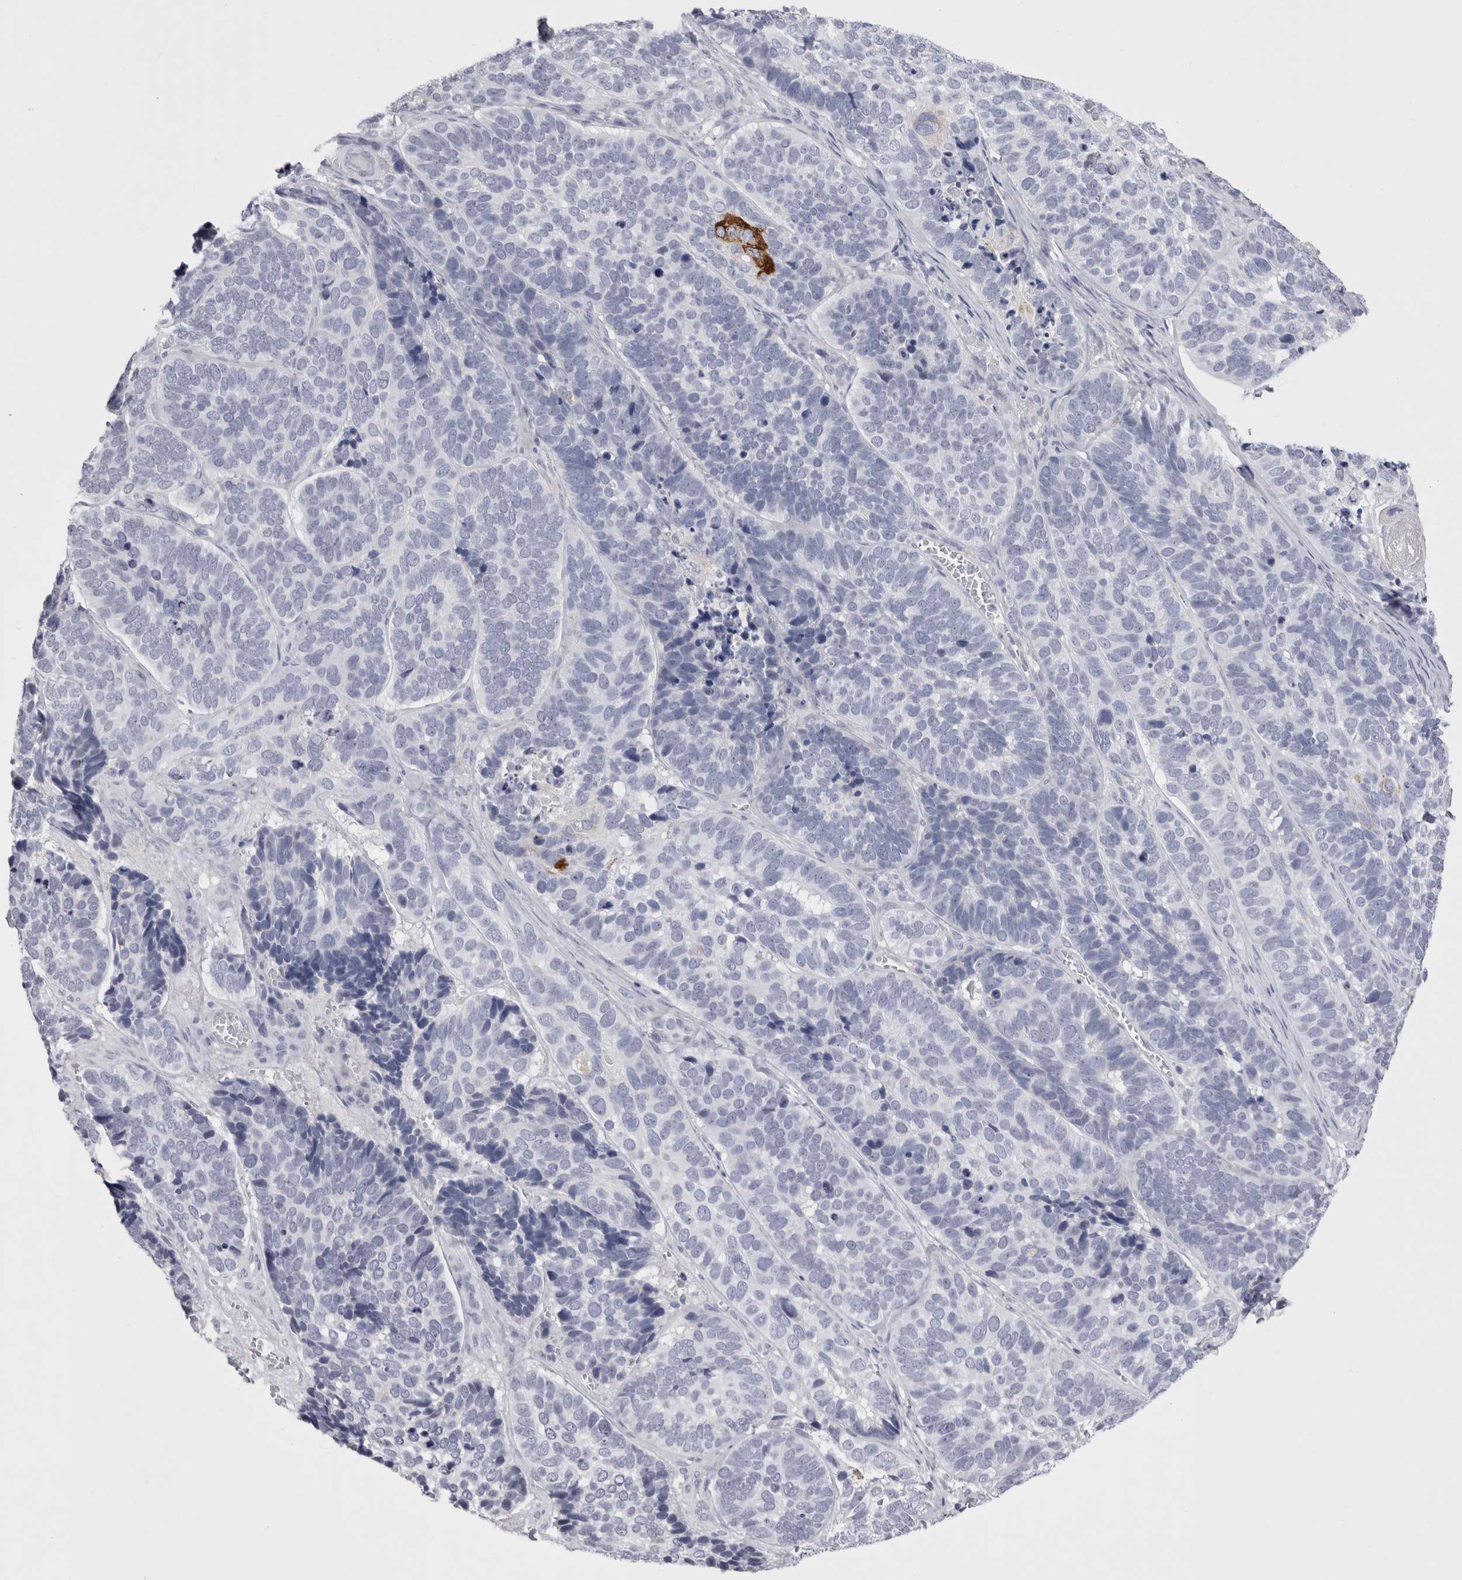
{"staining": {"intensity": "negative", "quantity": "none", "location": "none"}, "tissue": "skin cancer", "cell_type": "Tumor cells", "image_type": "cancer", "snomed": [{"axis": "morphology", "description": "Basal cell carcinoma"}, {"axis": "topography", "description": "Skin"}], "caption": "High magnification brightfield microscopy of skin cancer stained with DAB (brown) and counterstained with hematoxylin (blue): tumor cells show no significant expression.", "gene": "PWP2", "patient": {"sex": "male", "age": 62}}